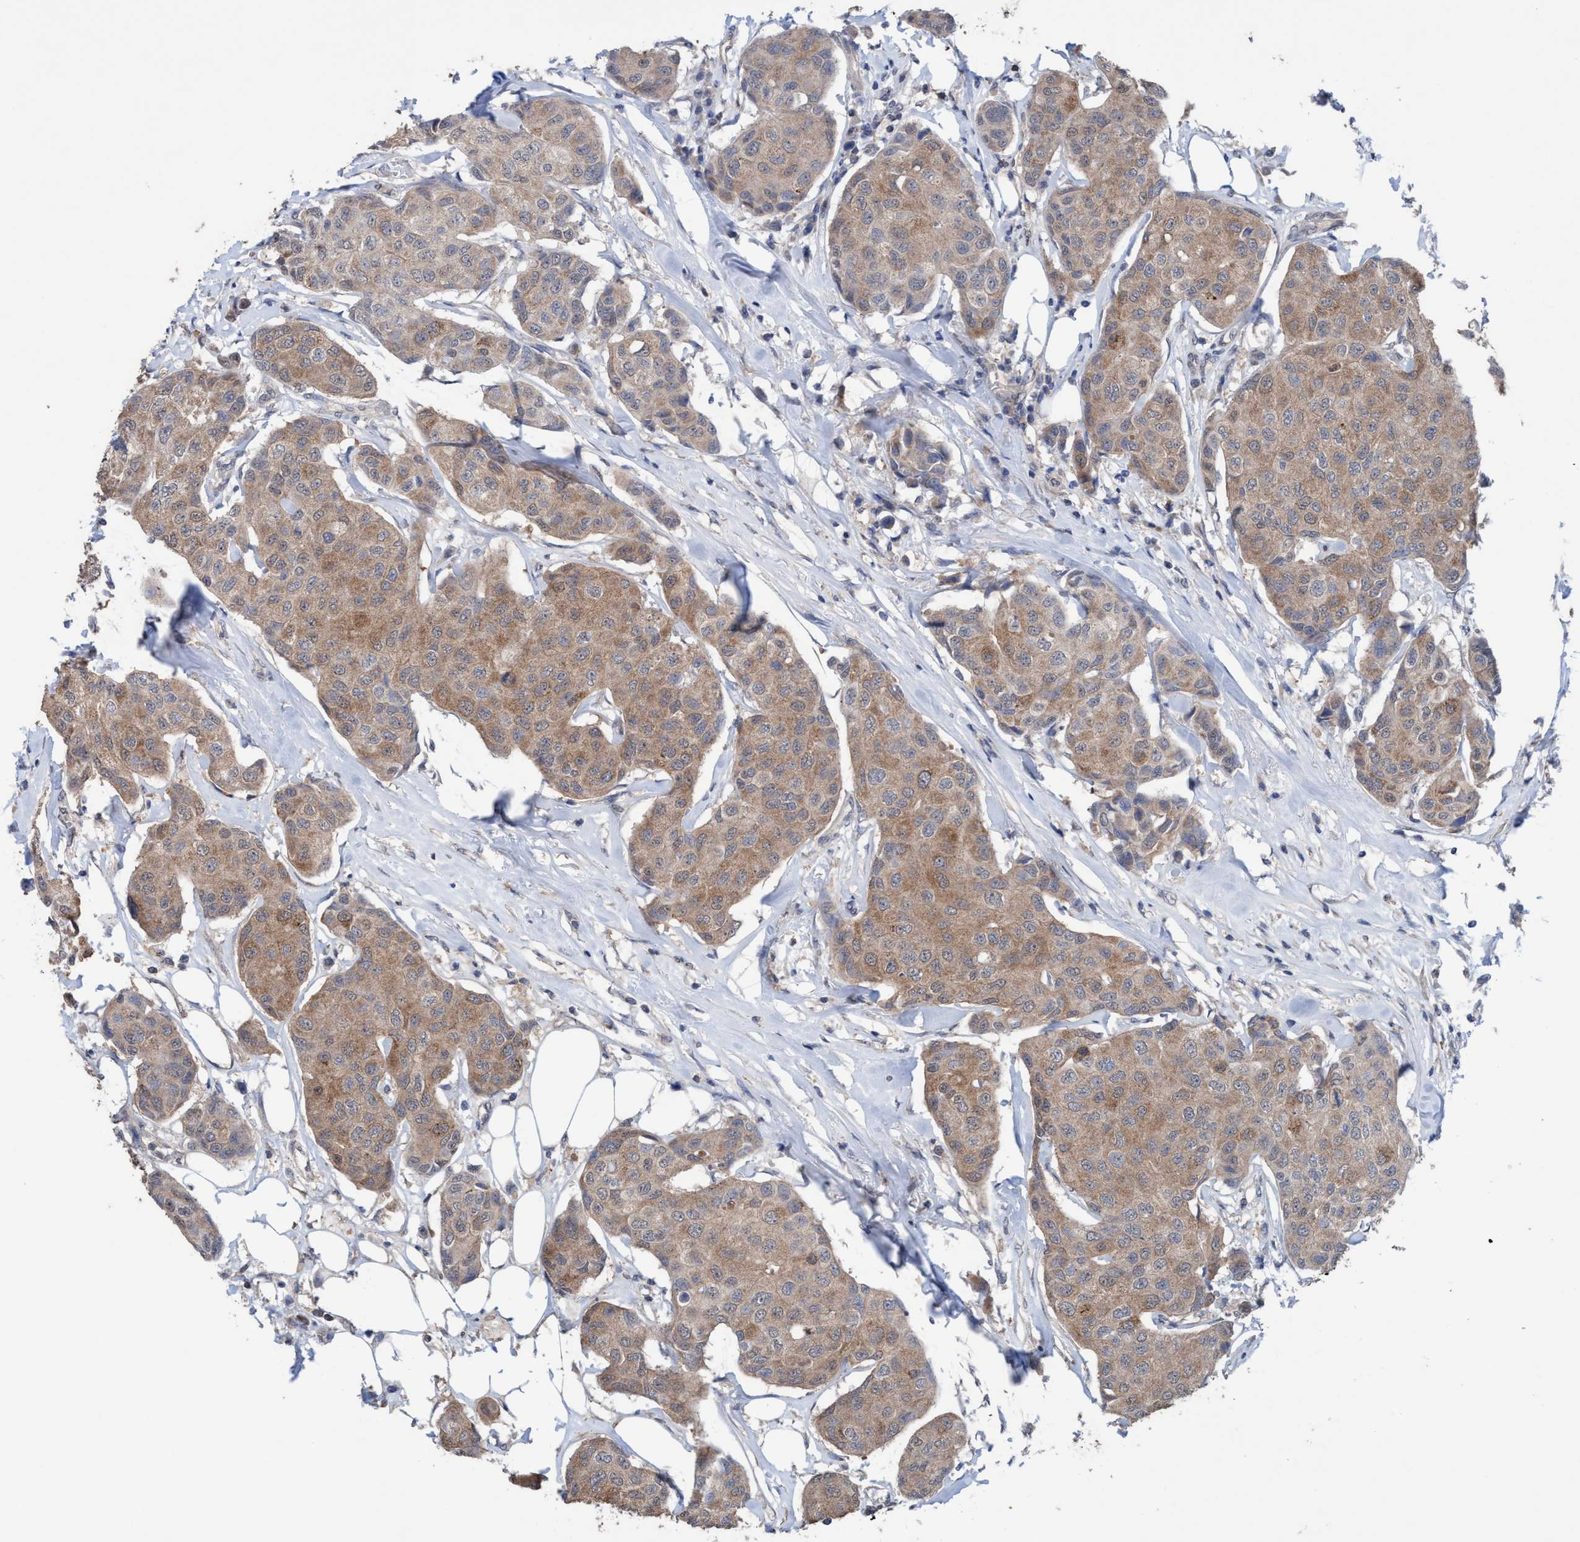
{"staining": {"intensity": "weak", "quantity": ">75%", "location": "cytoplasmic/membranous"}, "tissue": "breast cancer", "cell_type": "Tumor cells", "image_type": "cancer", "snomed": [{"axis": "morphology", "description": "Duct carcinoma"}, {"axis": "topography", "description": "Breast"}], "caption": "Immunohistochemistry (IHC) photomicrograph of human breast cancer stained for a protein (brown), which demonstrates low levels of weak cytoplasmic/membranous positivity in about >75% of tumor cells.", "gene": "GLOD4", "patient": {"sex": "female", "age": 80}}